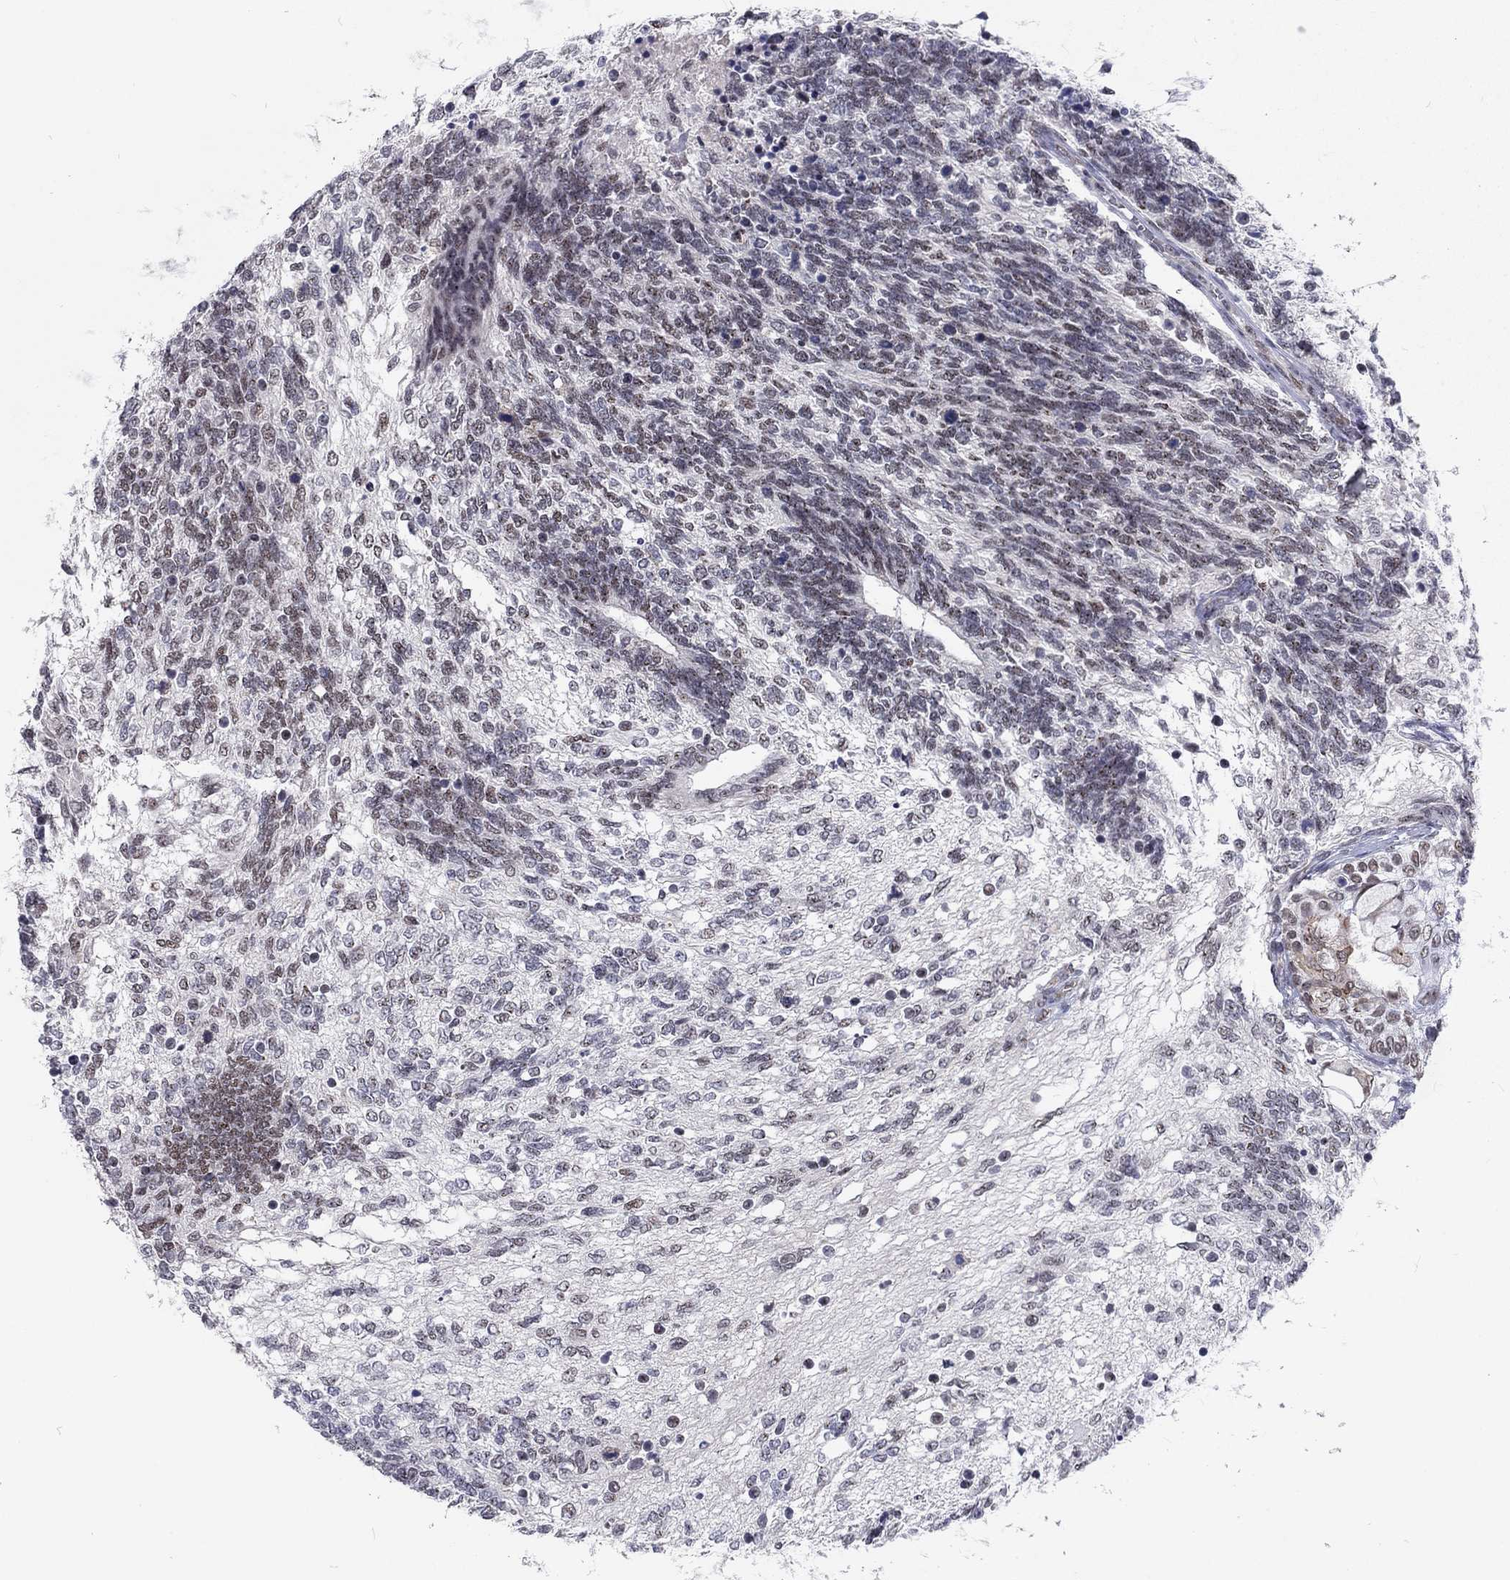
{"staining": {"intensity": "moderate", "quantity": "<25%", "location": "nuclear"}, "tissue": "testis cancer", "cell_type": "Tumor cells", "image_type": "cancer", "snomed": [{"axis": "morphology", "description": "Seminoma, NOS"}, {"axis": "morphology", "description": "Carcinoma, Embryonal, NOS"}, {"axis": "topography", "description": "Testis"}], "caption": "DAB immunohistochemical staining of human seminoma (testis) reveals moderate nuclear protein expression in about <25% of tumor cells. (IHC, brightfield microscopy, high magnification).", "gene": "ZBED1", "patient": {"sex": "male", "age": 41}}